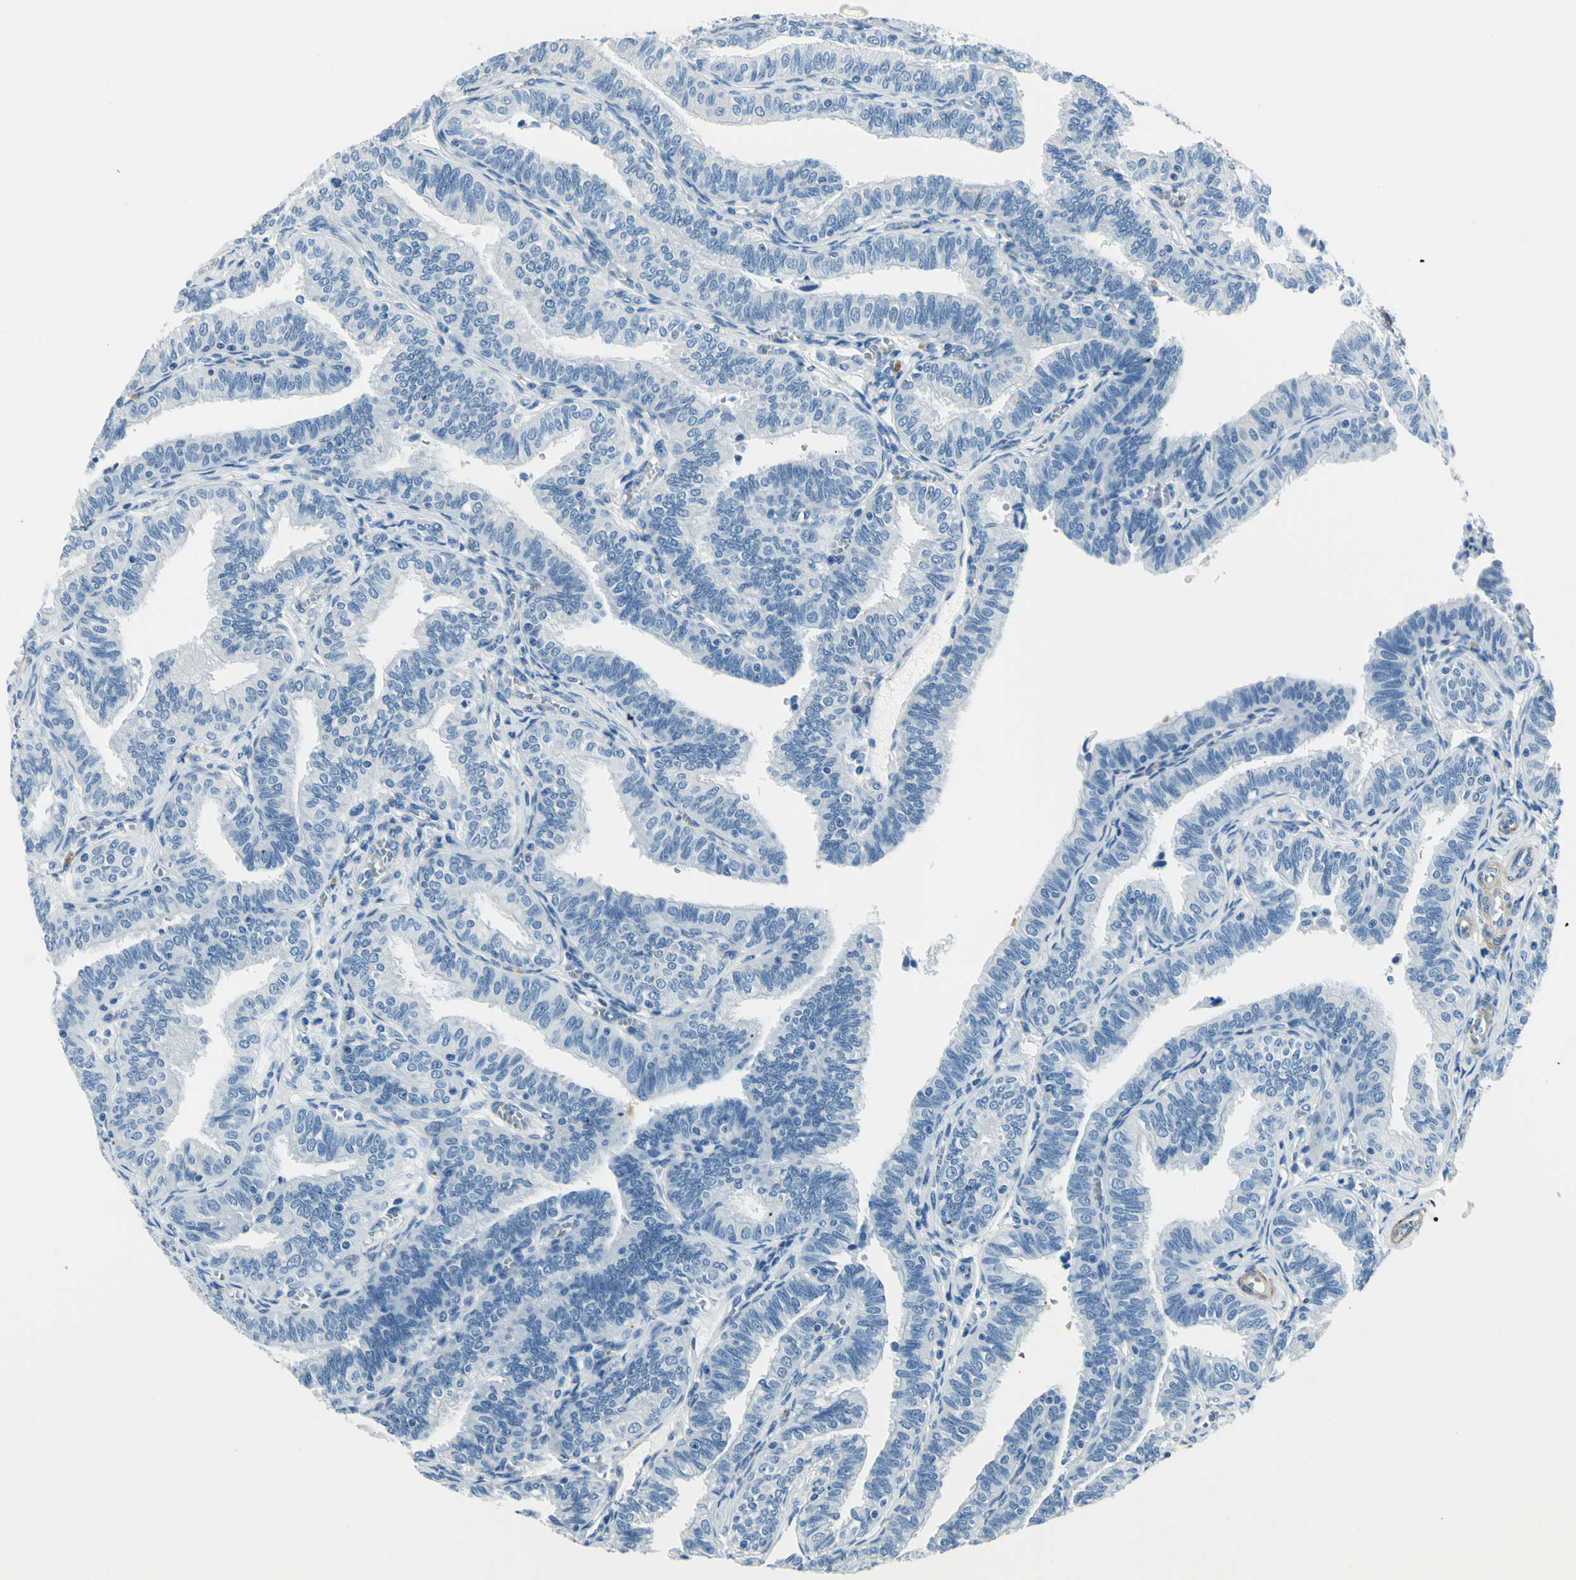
{"staining": {"intensity": "negative", "quantity": "none", "location": "none"}, "tissue": "fallopian tube", "cell_type": "Glandular cells", "image_type": "normal", "snomed": [{"axis": "morphology", "description": "Normal tissue, NOS"}, {"axis": "topography", "description": "Fallopian tube"}], "caption": "High power microscopy image of an immunohistochemistry (IHC) image of unremarkable fallopian tube, revealing no significant expression in glandular cells.", "gene": "CDH15", "patient": {"sex": "female", "age": 46}}